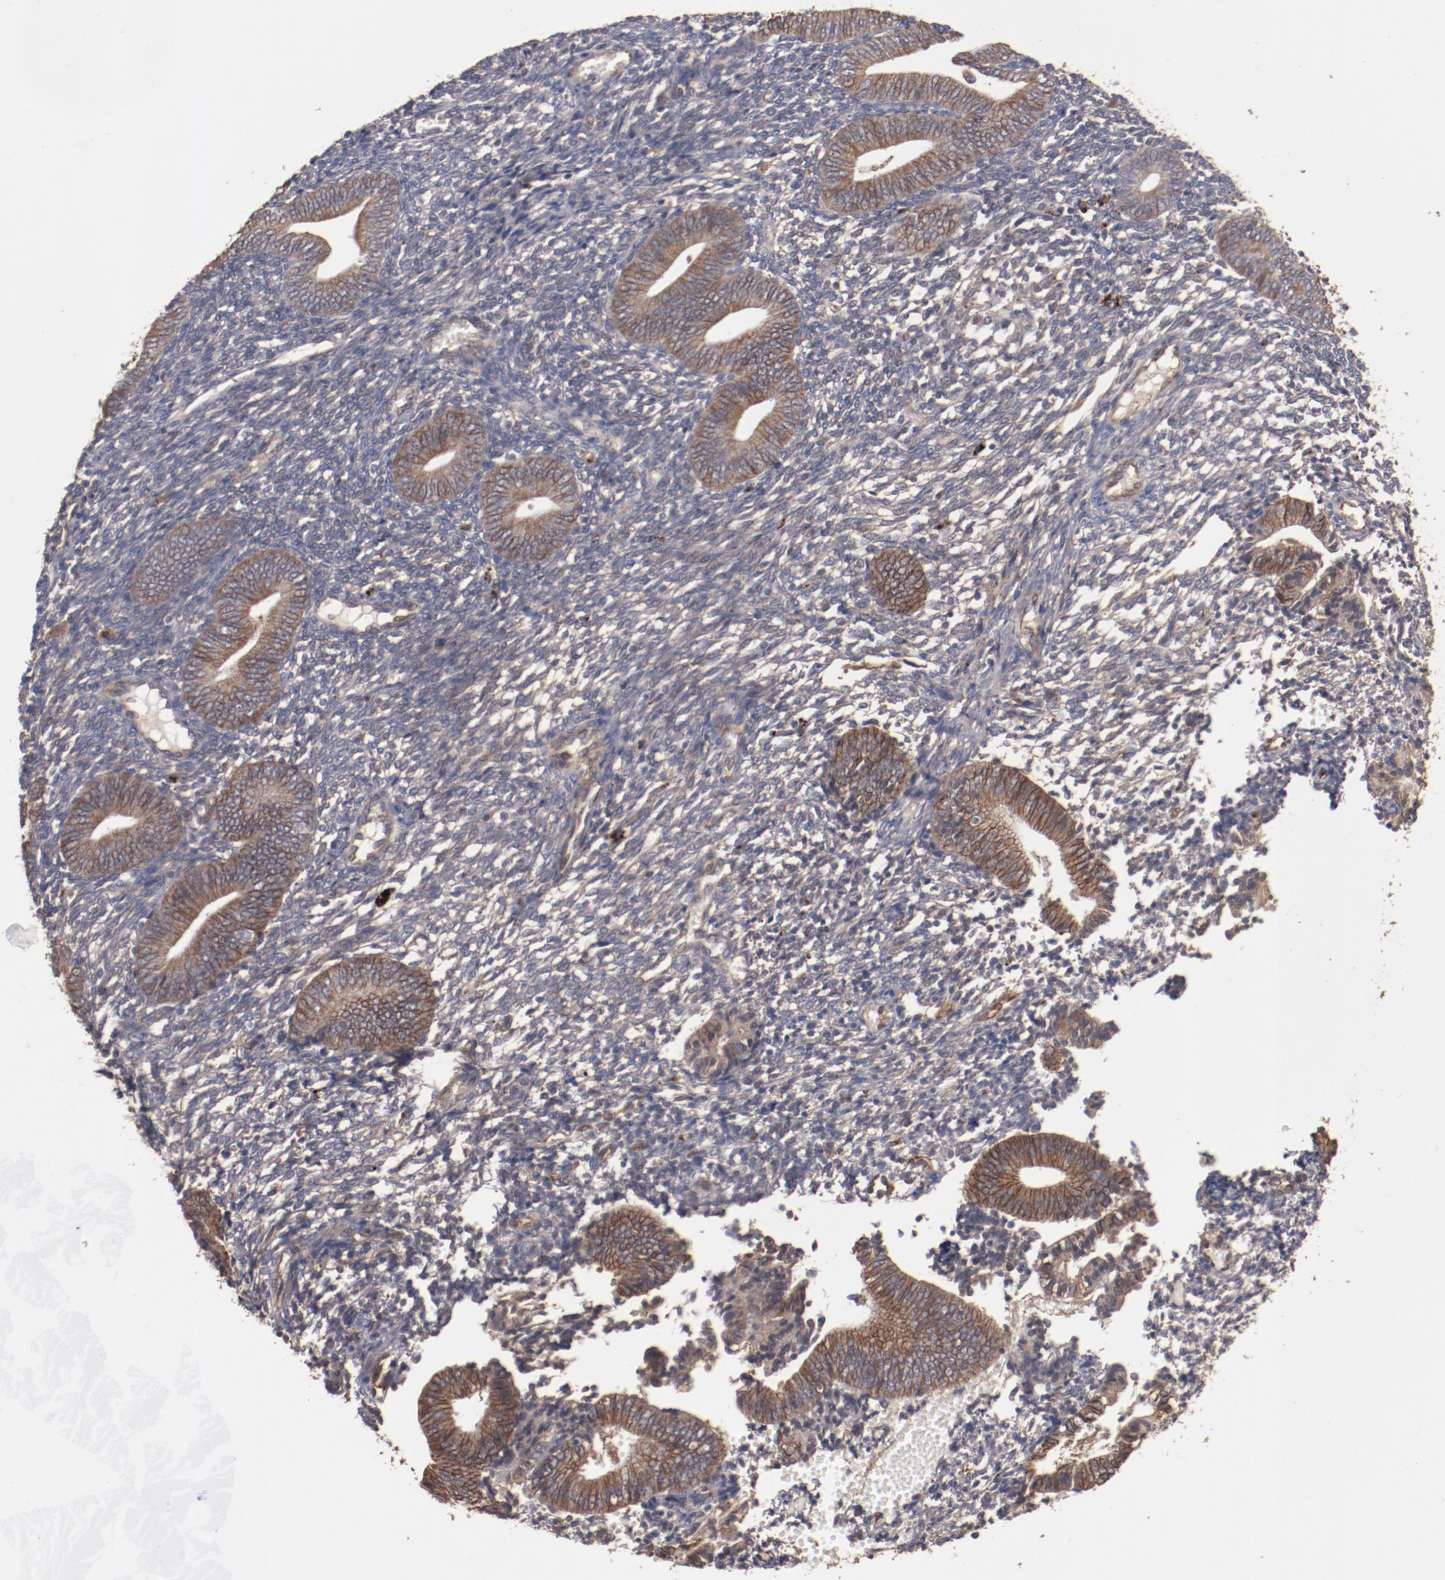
{"staining": {"intensity": "weak", "quantity": "25%-75%", "location": "cytoplasmic/membranous"}, "tissue": "endometrium", "cell_type": "Cells in endometrial stroma", "image_type": "normal", "snomed": [{"axis": "morphology", "description": "Normal tissue, NOS"}, {"axis": "topography", "description": "Uterus"}, {"axis": "topography", "description": "Endometrium"}], "caption": "A micrograph of endometrium stained for a protein shows weak cytoplasmic/membranous brown staining in cells in endometrial stroma. (brown staining indicates protein expression, while blue staining denotes nuclei).", "gene": "DIPK2B", "patient": {"sex": "female", "age": 33}}